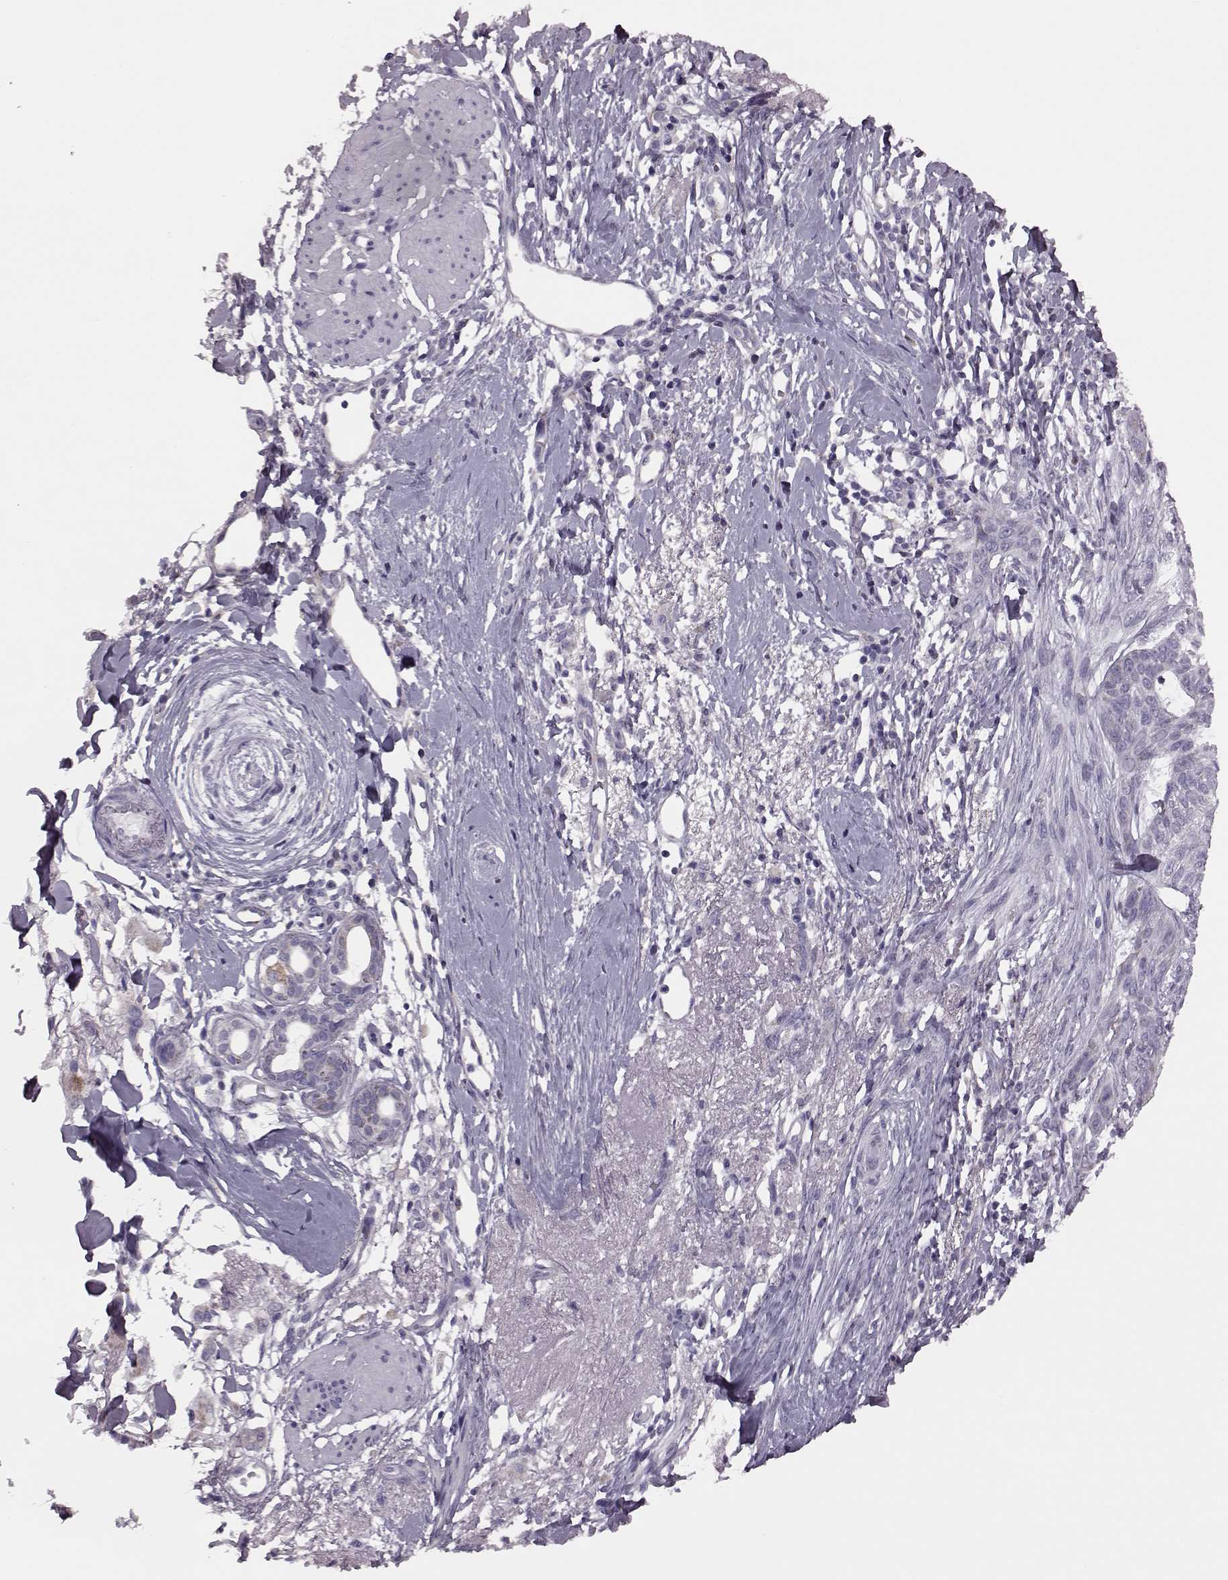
{"staining": {"intensity": "negative", "quantity": "none", "location": "none"}, "tissue": "skin cancer", "cell_type": "Tumor cells", "image_type": "cancer", "snomed": [{"axis": "morphology", "description": "Normal tissue, NOS"}, {"axis": "morphology", "description": "Basal cell carcinoma"}, {"axis": "topography", "description": "Skin"}], "caption": "Tumor cells are negative for protein expression in human skin cancer (basal cell carcinoma).", "gene": "RIMS2", "patient": {"sex": "male", "age": 84}}